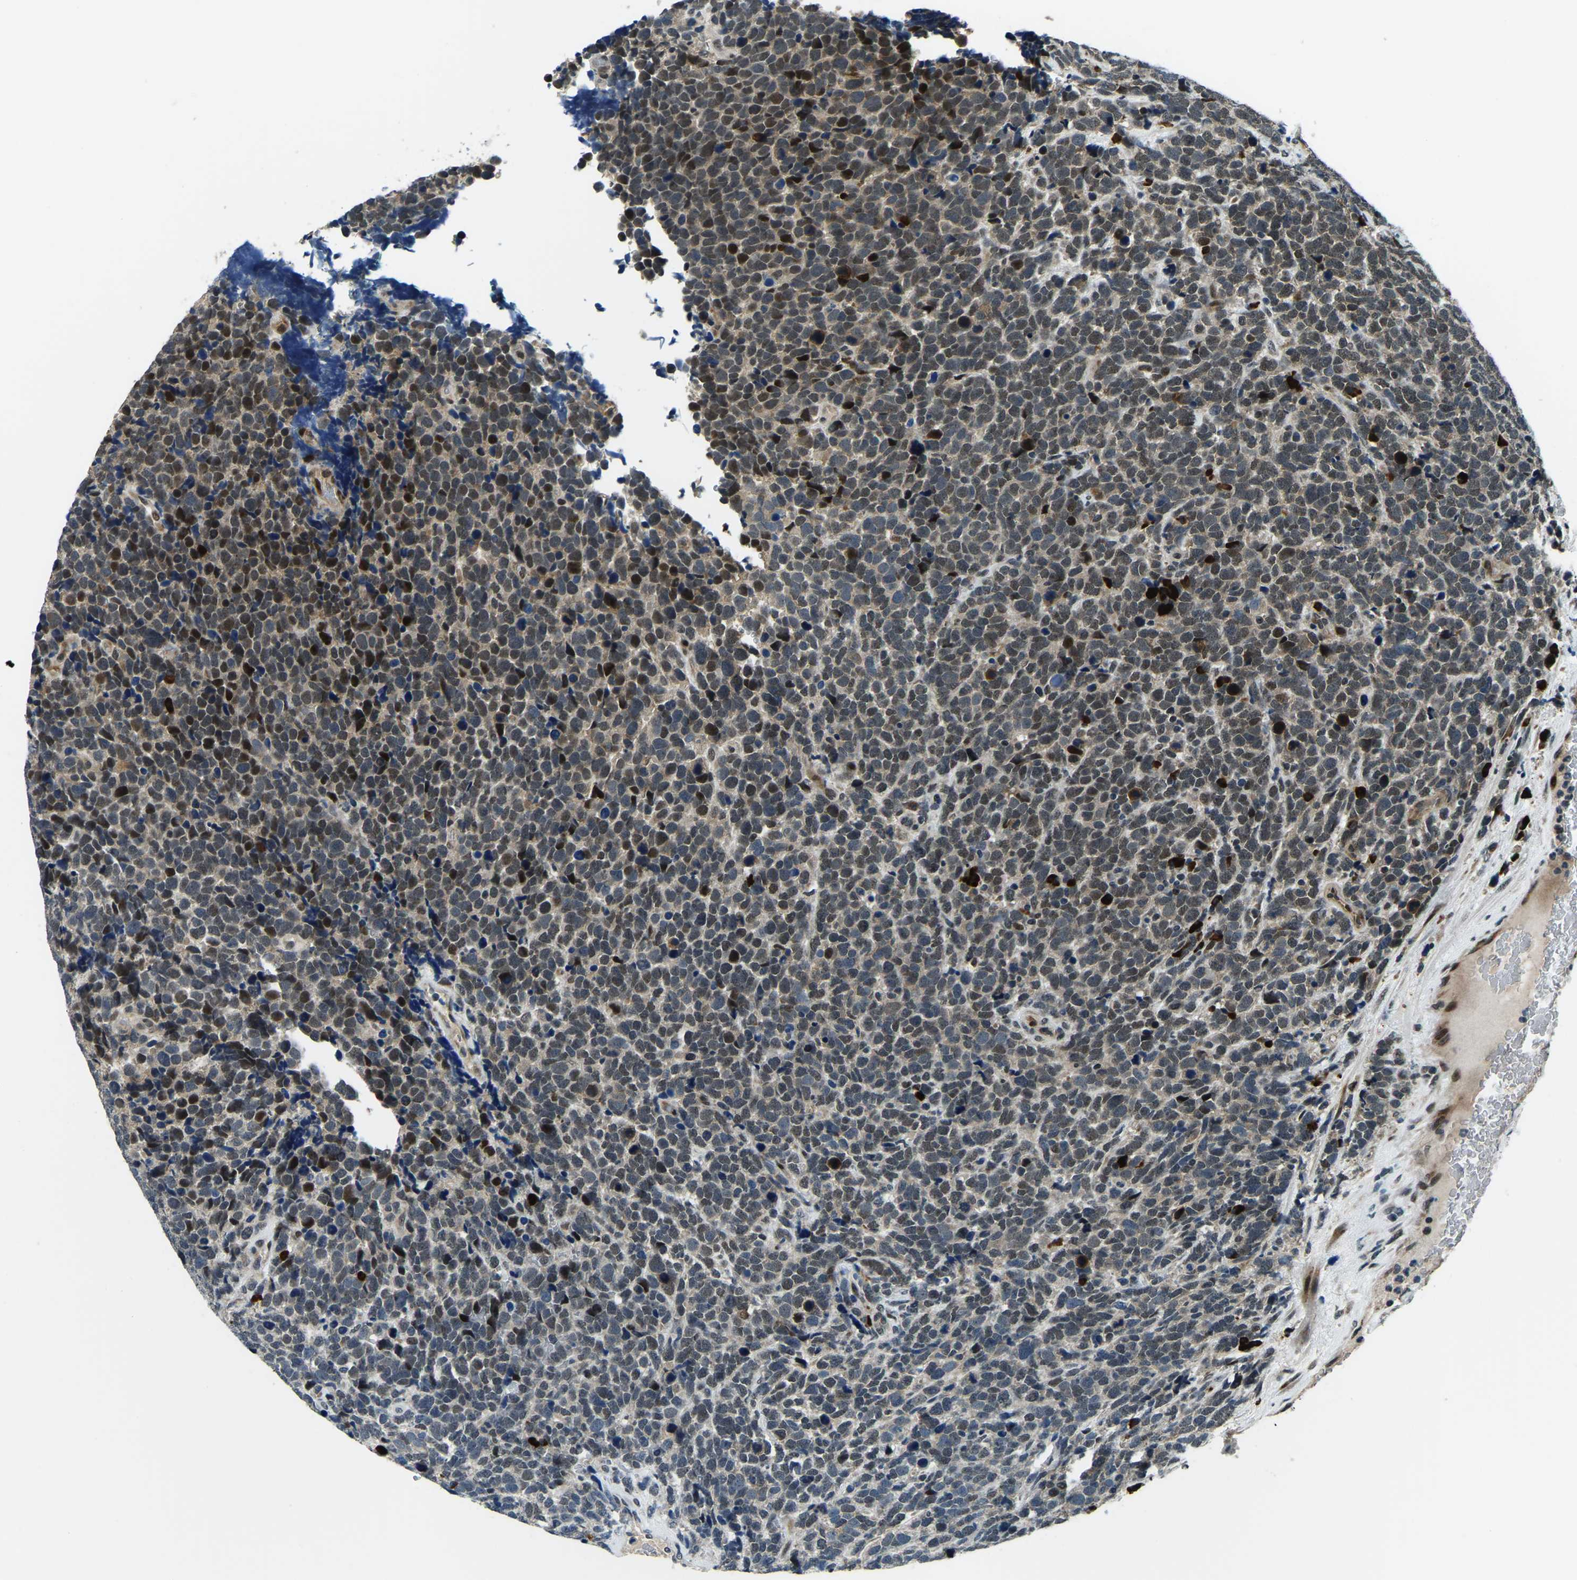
{"staining": {"intensity": "strong", "quantity": "25%-75%", "location": "nuclear"}, "tissue": "urothelial cancer", "cell_type": "Tumor cells", "image_type": "cancer", "snomed": [{"axis": "morphology", "description": "Urothelial carcinoma, High grade"}, {"axis": "topography", "description": "Urinary bladder"}], "caption": "Urothelial cancer stained with a brown dye displays strong nuclear positive staining in about 25%-75% of tumor cells.", "gene": "ING2", "patient": {"sex": "female", "age": 82}}